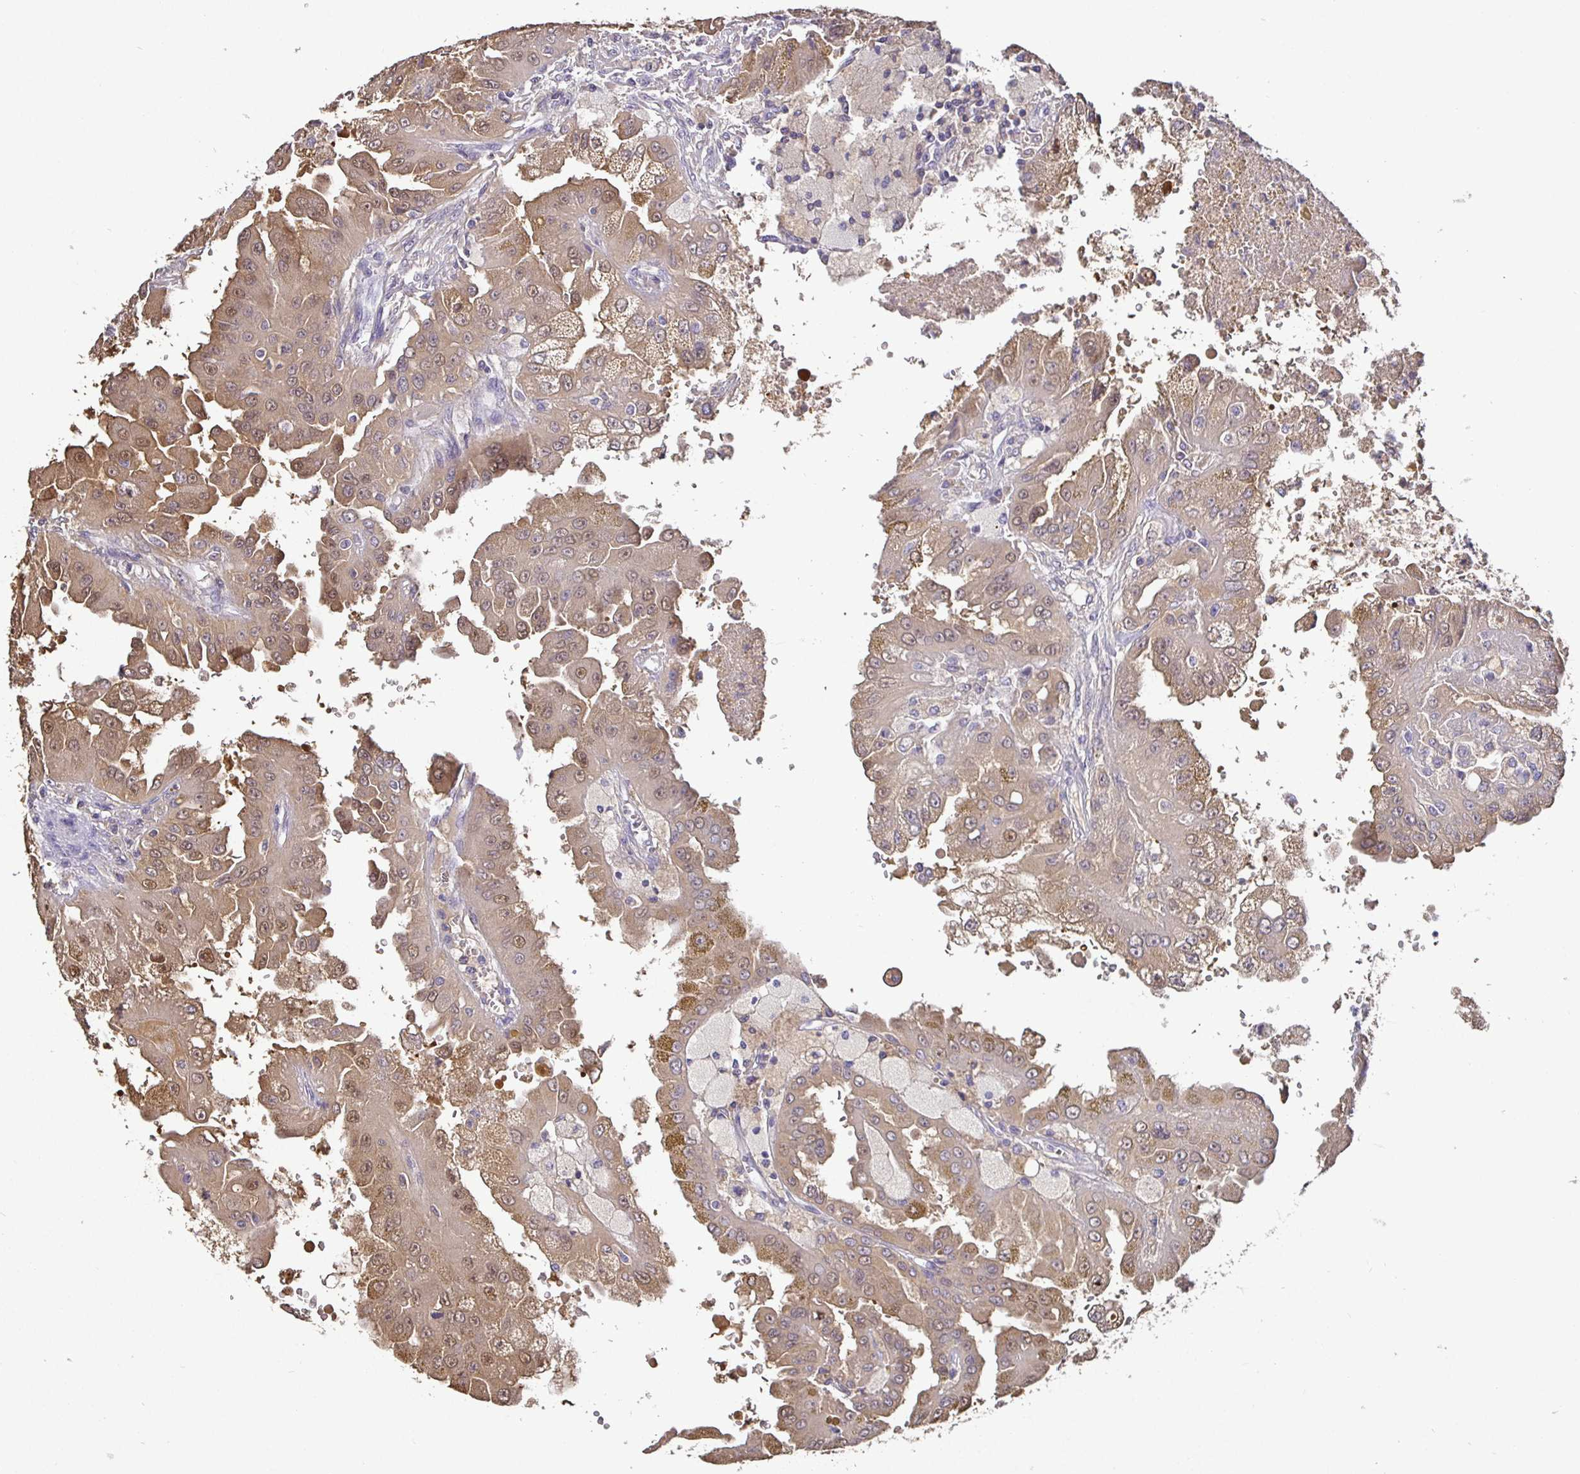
{"staining": {"intensity": "moderate", "quantity": ">75%", "location": "cytoplasmic/membranous,nuclear"}, "tissue": "renal cancer", "cell_type": "Tumor cells", "image_type": "cancer", "snomed": [{"axis": "morphology", "description": "Adenocarcinoma, NOS"}, {"axis": "topography", "description": "Kidney"}], "caption": "Moderate cytoplasmic/membranous and nuclear positivity is identified in about >75% of tumor cells in renal cancer. The staining is performed using DAB (3,3'-diaminobenzidine) brown chromogen to label protein expression. The nuclei are counter-stained blue using hematoxylin.", "gene": "SHISA4", "patient": {"sex": "male", "age": 58}}